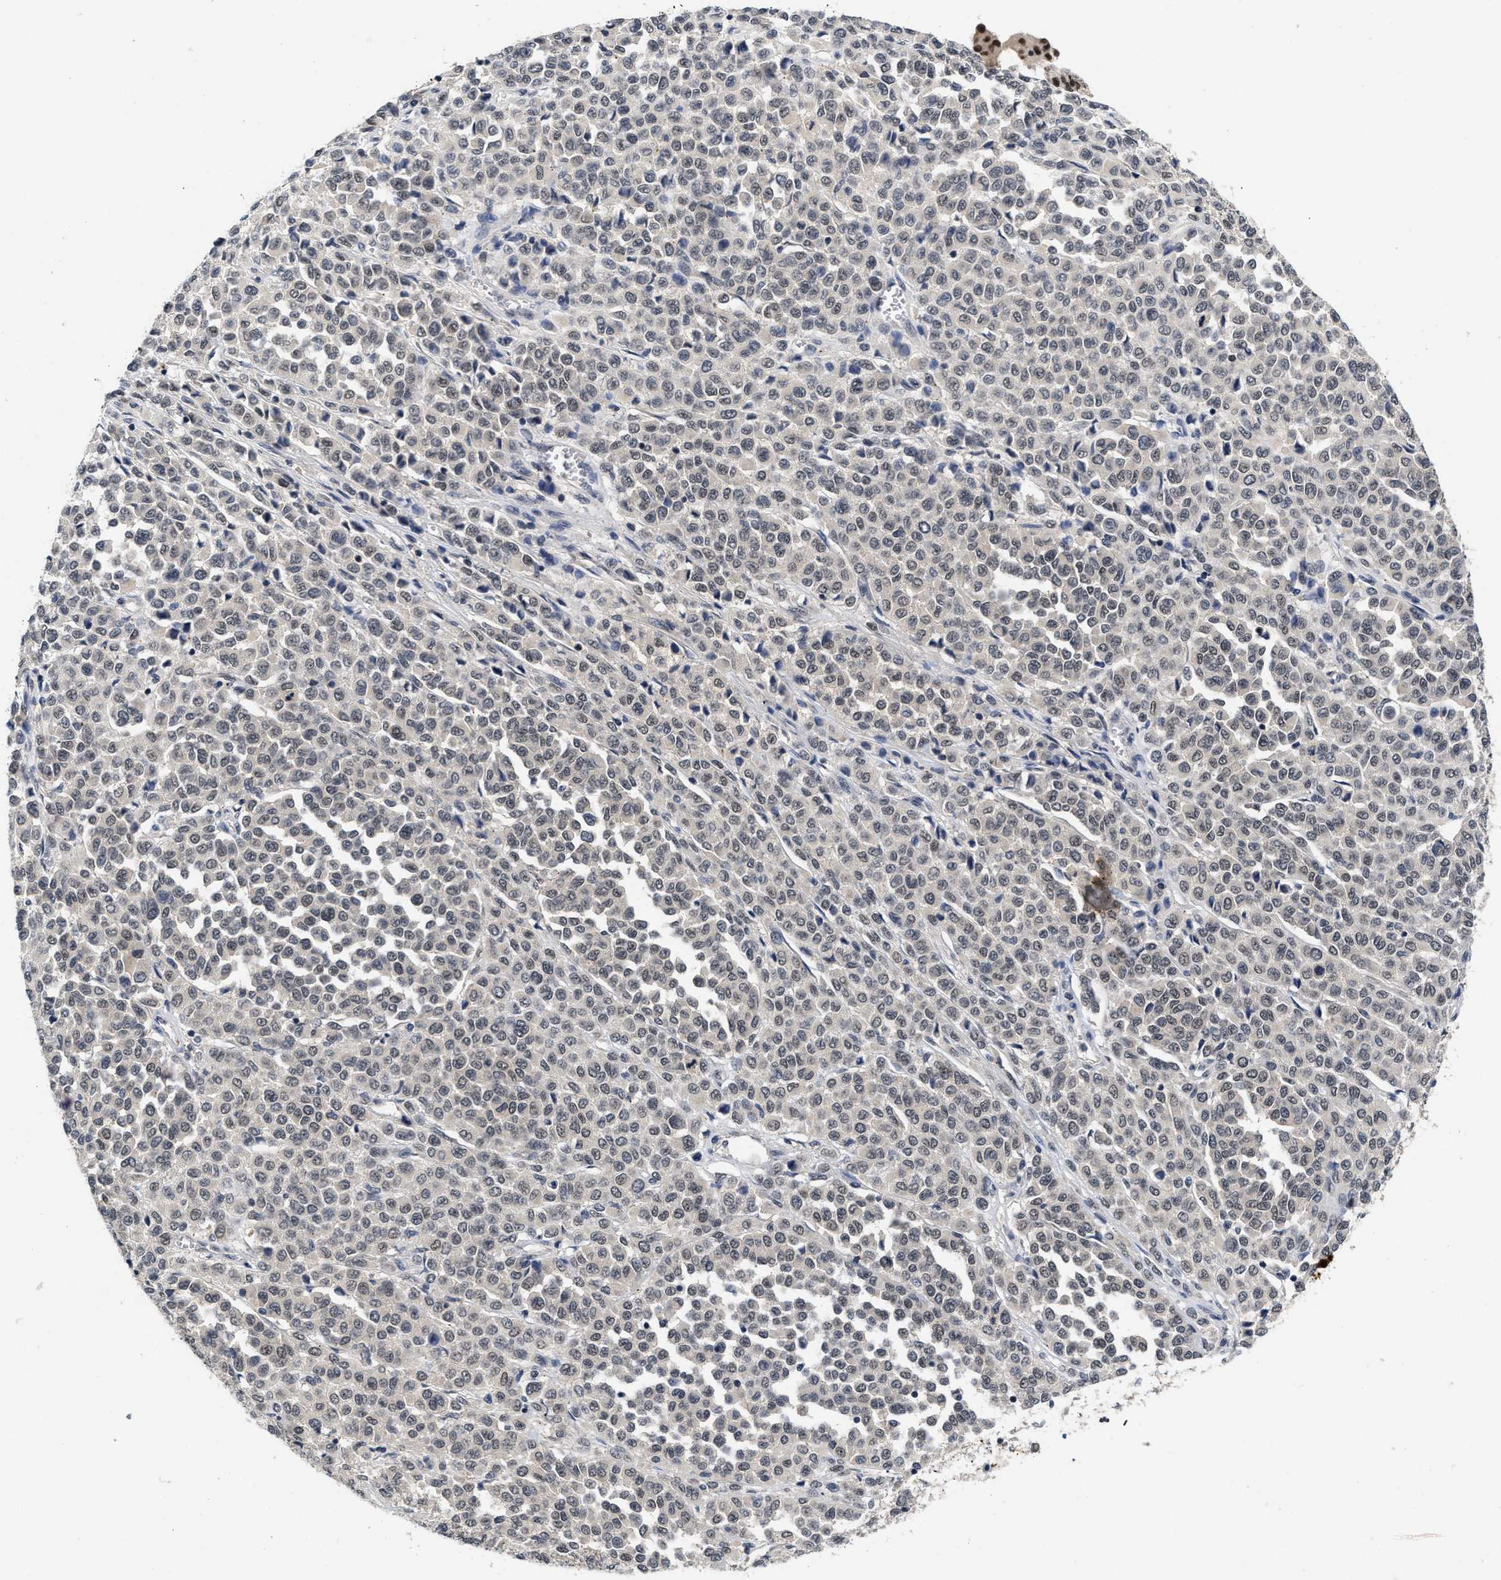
{"staining": {"intensity": "weak", "quantity": "25%-75%", "location": "nuclear"}, "tissue": "melanoma", "cell_type": "Tumor cells", "image_type": "cancer", "snomed": [{"axis": "morphology", "description": "Malignant melanoma, Metastatic site"}, {"axis": "topography", "description": "Pancreas"}], "caption": "There is low levels of weak nuclear staining in tumor cells of malignant melanoma (metastatic site), as demonstrated by immunohistochemical staining (brown color).", "gene": "INIP", "patient": {"sex": "female", "age": 30}}